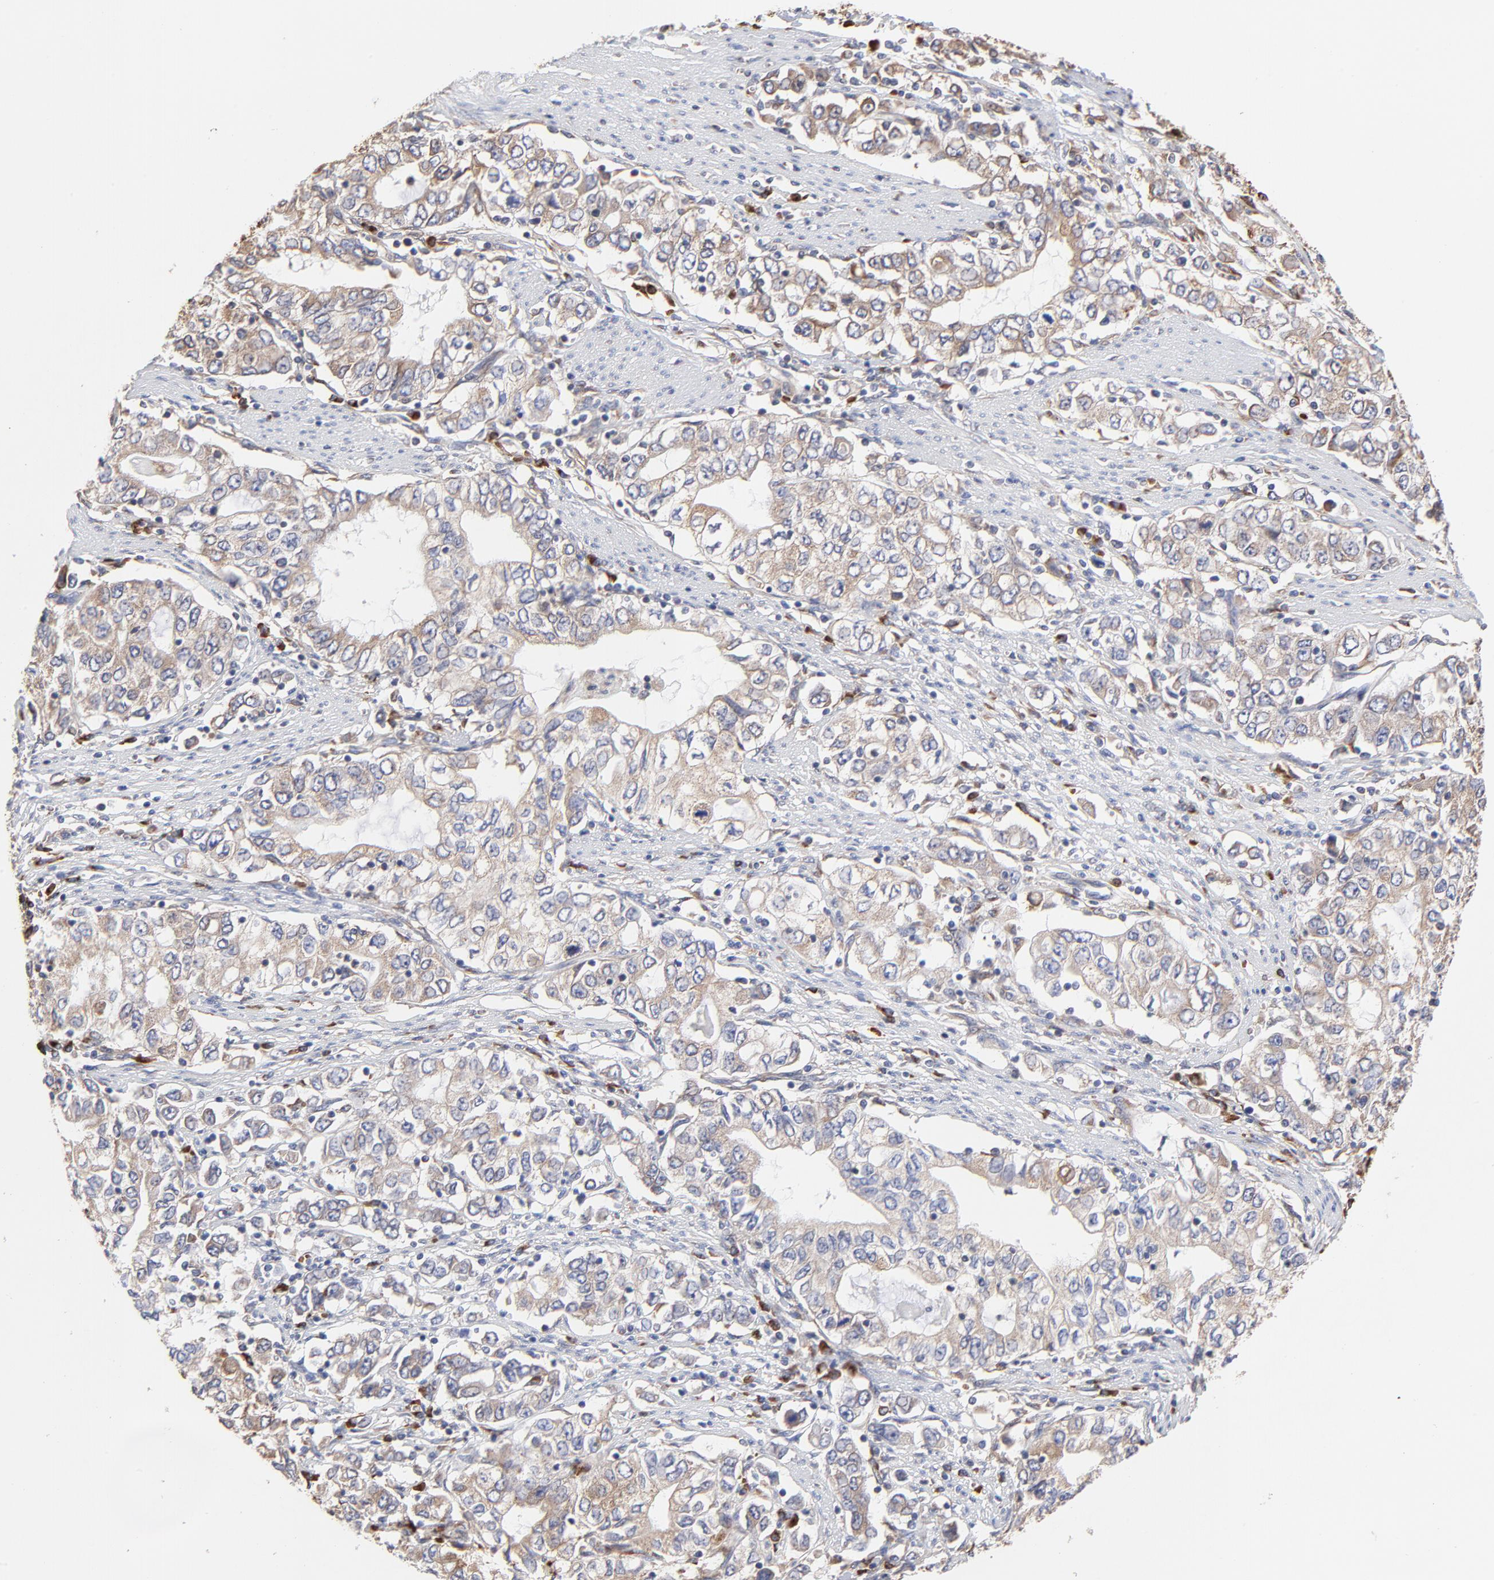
{"staining": {"intensity": "weak", "quantity": ">75%", "location": "cytoplasmic/membranous"}, "tissue": "stomach cancer", "cell_type": "Tumor cells", "image_type": "cancer", "snomed": [{"axis": "morphology", "description": "Adenocarcinoma, NOS"}, {"axis": "topography", "description": "Stomach, lower"}], "caption": "Brown immunohistochemical staining in stomach cancer (adenocarcinoma) shows weak cytoplasmic/membranous positivity in about >75% of tumor cells.", "gene": "LMAN1", "patient": {"sex": "female", "age": 72}}